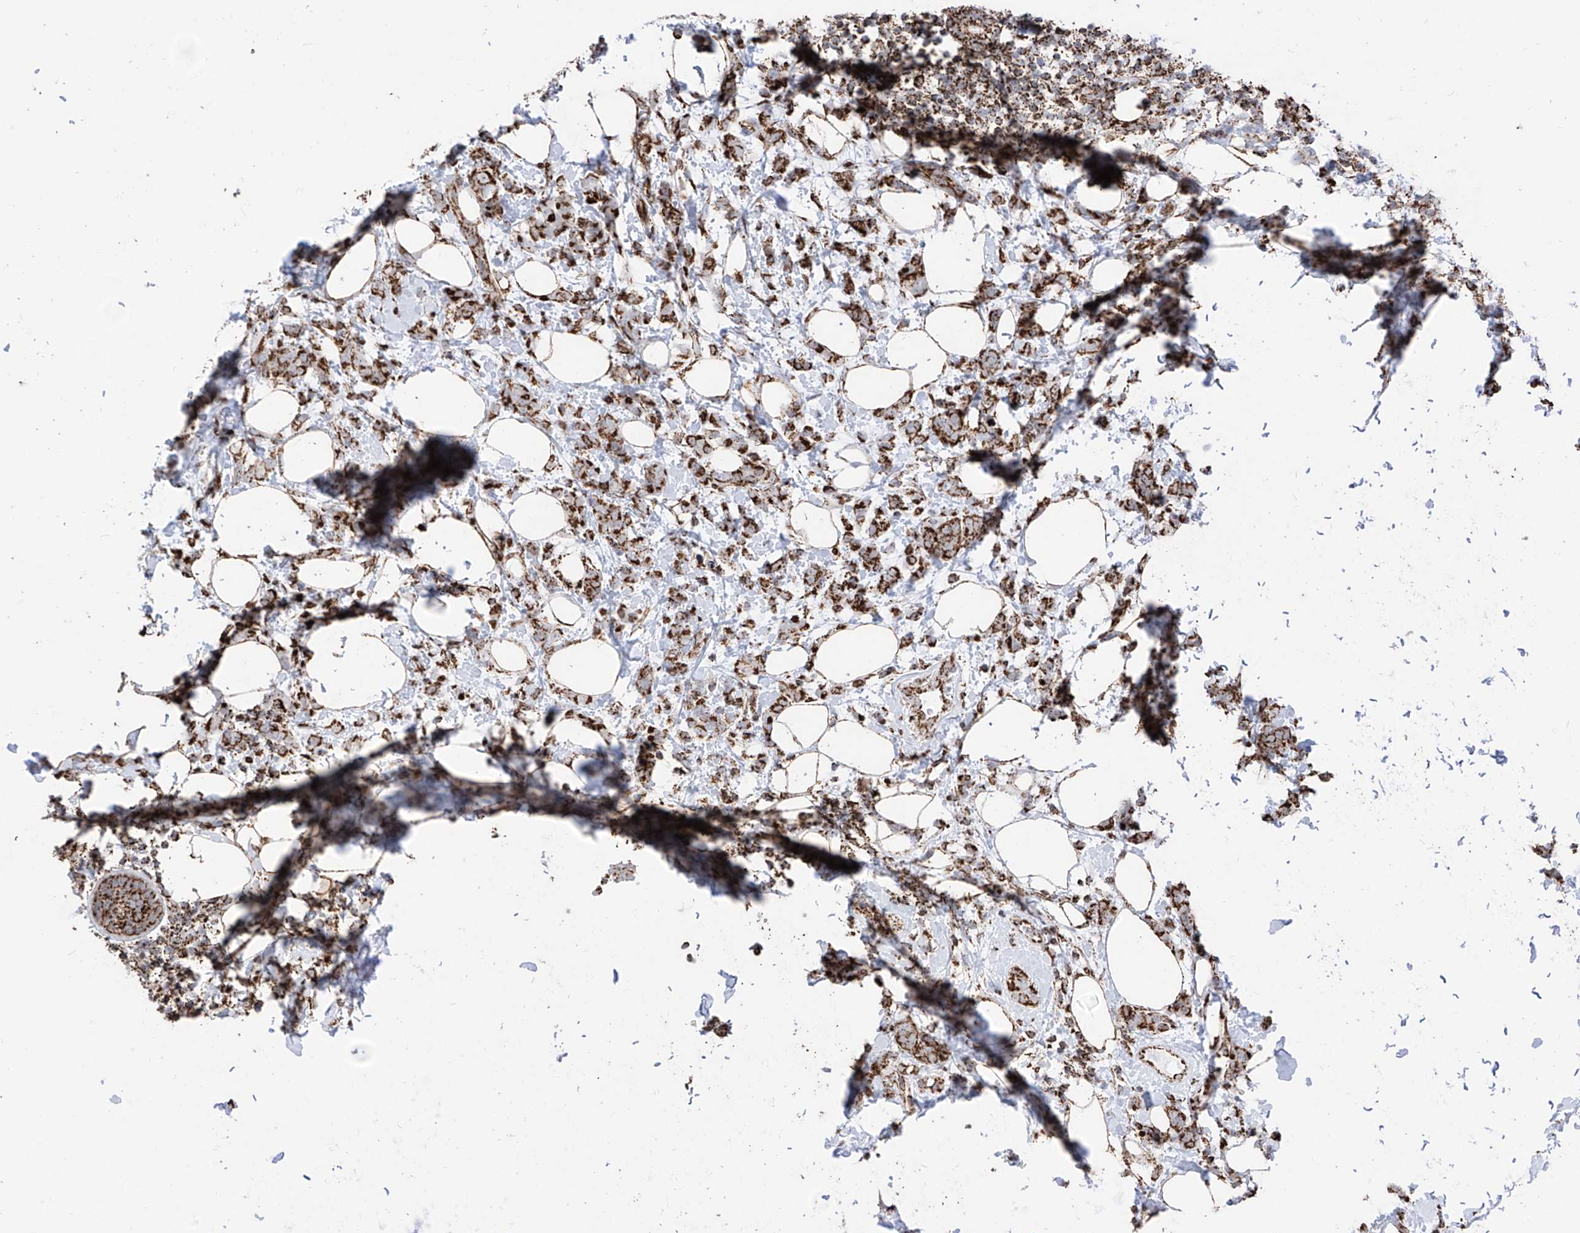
{"staining": {"intensity": "strong", "quantity": ">75%", "location": "cytoplasmic/membranous"}, "tissue": "breast cancer", "cell_type": "Tumor cells", "image_type": "cancer", "snomed": [{"axis": "morphology", "description": "Lobular carcinoma"}, {"axis": "topography", "description": "Breast"}], "caption": "The histopathology image exhibits a brown stain indicating the presence of a protein in the cytoplasmic/membranous of tumor cells in breast cancer (lobular carcinoma).", "gene": "COX5B", "patient": {"sex": "female", "age": 58}}